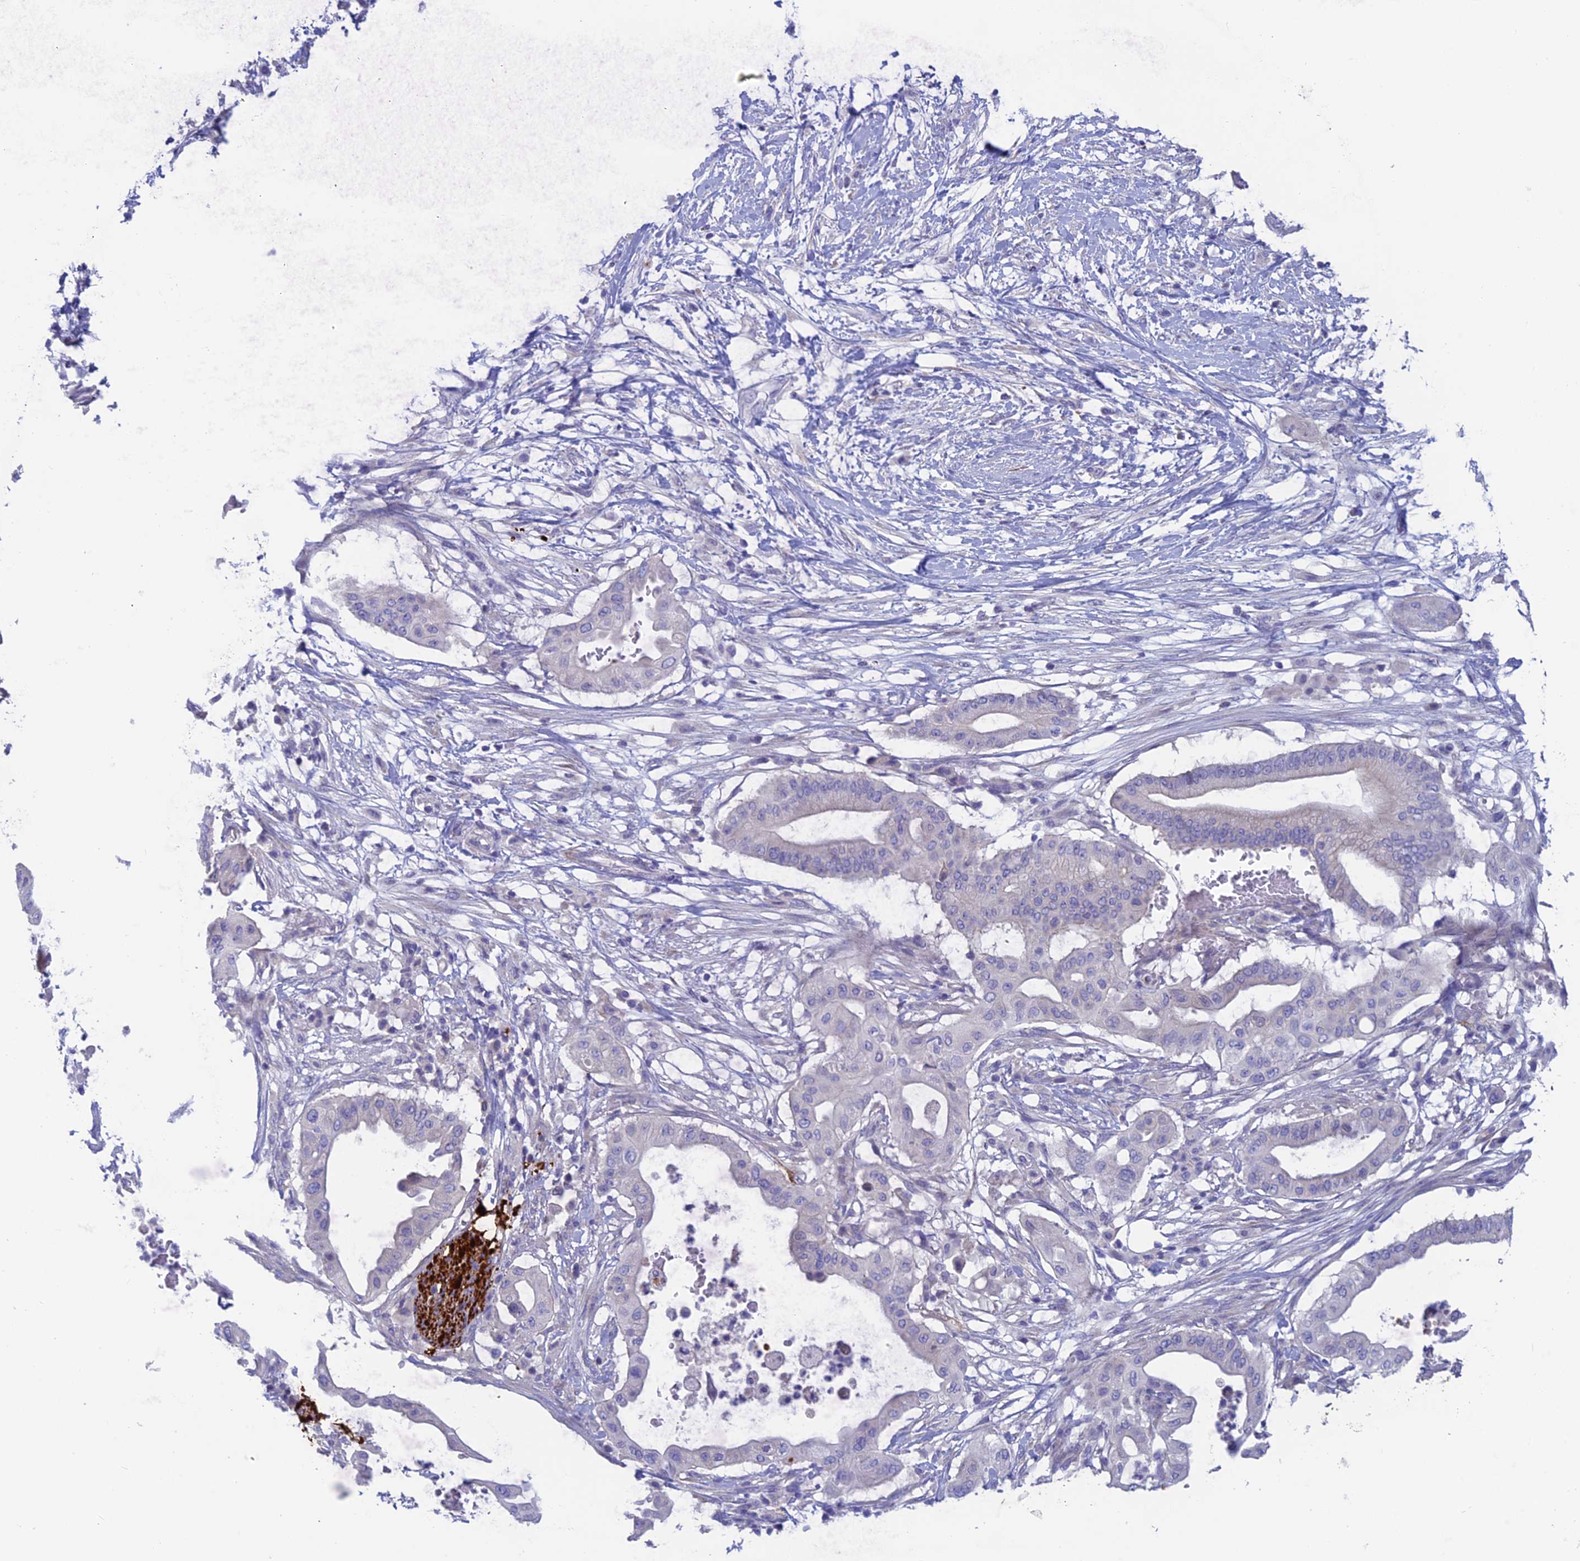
{"staining": {"intensity": "negative", "quantity": "none", "location": "none"}, "tissue": "pancreatic cancer", "cell_type": "Tumor cells", "image_type": "cancer", "snomed": [{"axis": "morphology", "description": "Adenocarcinoma, NOS"}, {"axis": "topography", "description": "Pancreas"}], "caption": "Image shows no protein expression in tumor cells of pancreatic cancer (adenocarcinoma) tissue.", "gene": "XPO7", "patient": {"sex": "male", "age": 68}}